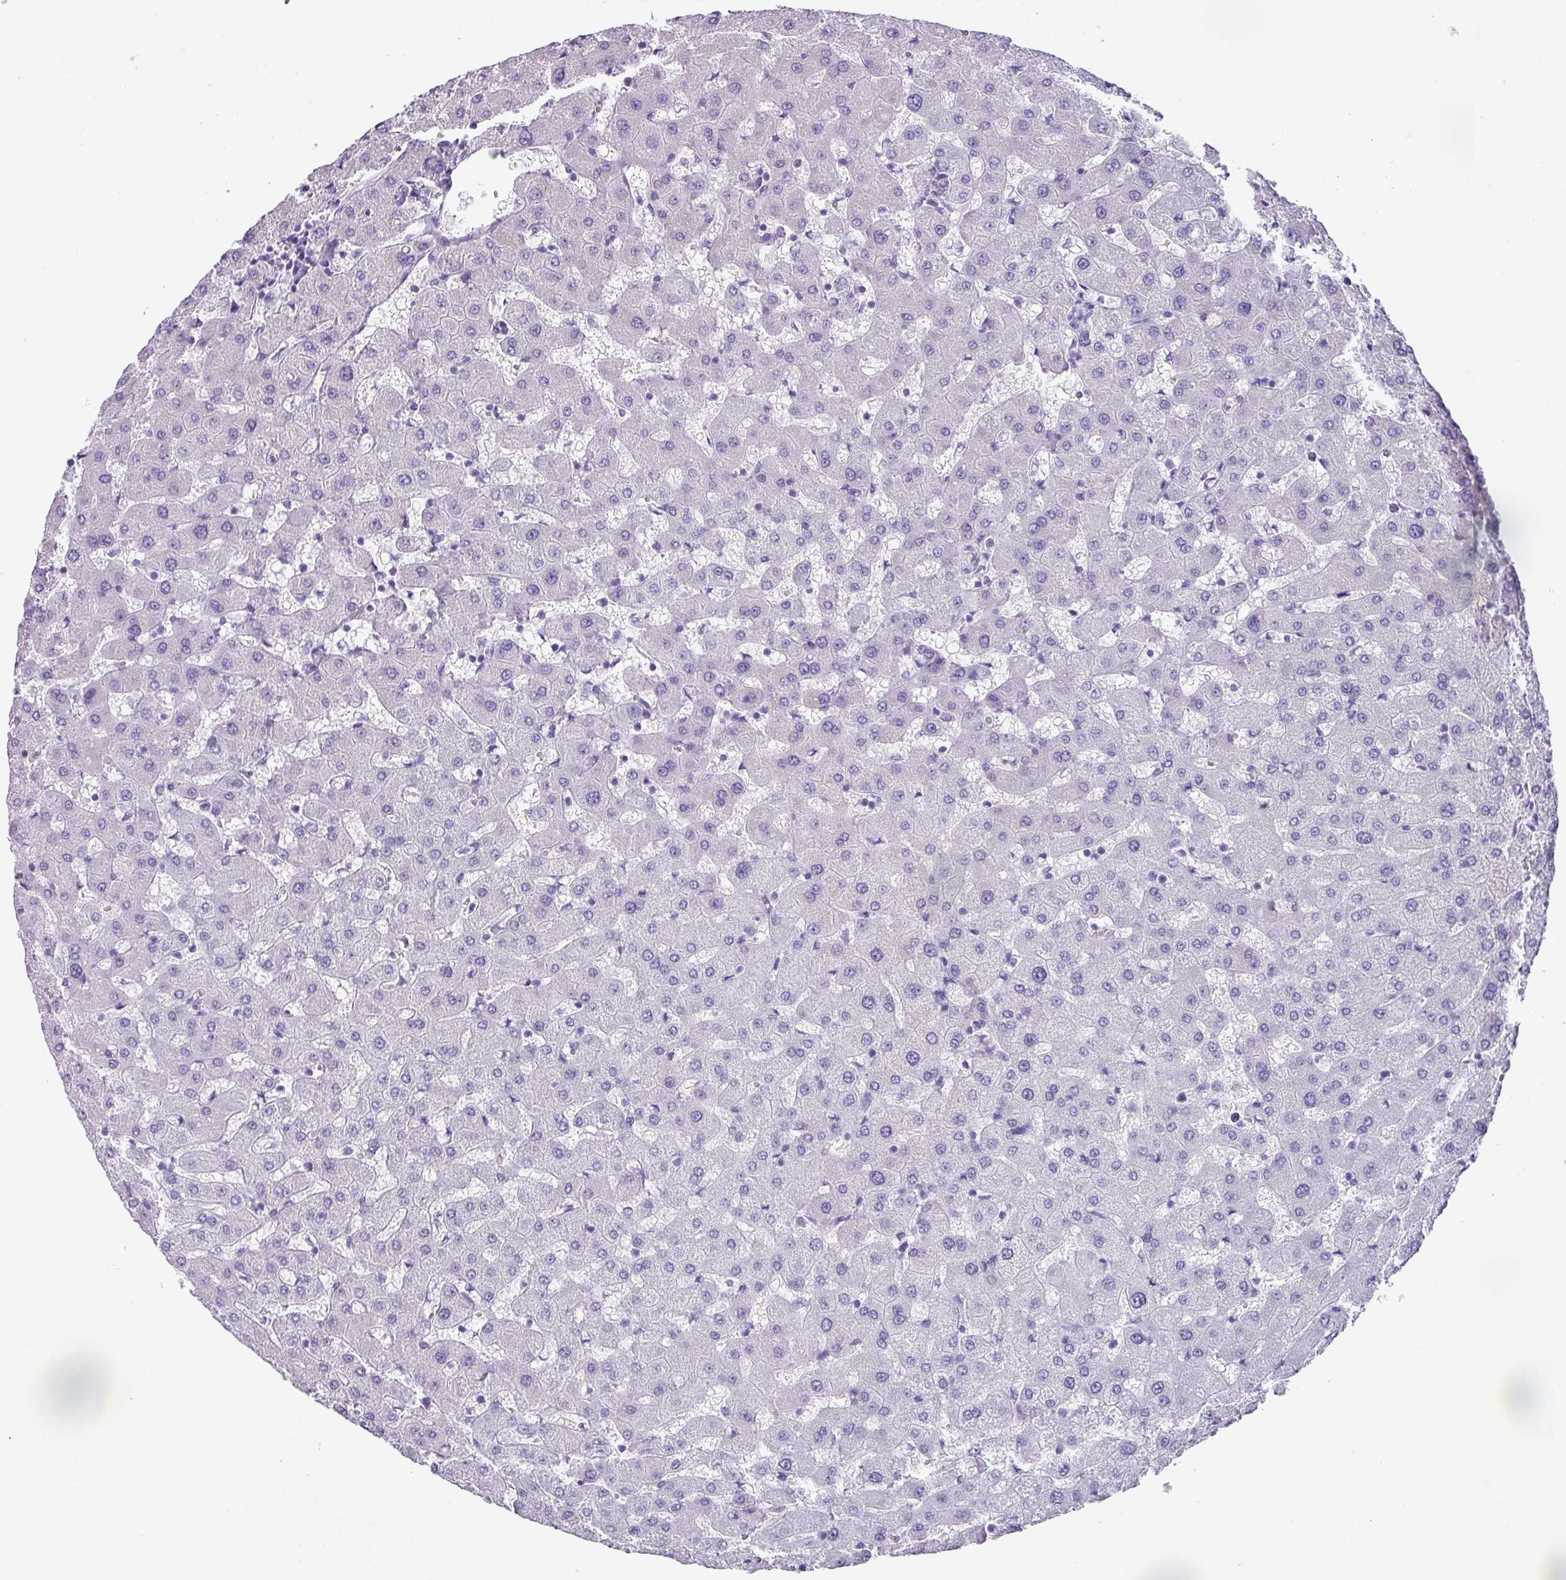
{"staining": {"intensity": "negative", "quantity": "none", "location": "none"}, "tissue": "liver", "cell_type": "Cholangiocytes", "image_type": "normal", "snomed": [{"axis": "morphology", "description": "Normal tissue, NOS"}, {"axis": "topography", "description": "Liver"}], "caption": "Benign liver was stained to show a protein in brown. There is no significant expression in cholangiocytes. (DAB immunohistochemistry visualized using brightfield microscopy, high magnification).", "gene": "PALS2", "patient": {"sex": "female", "age": 63}}